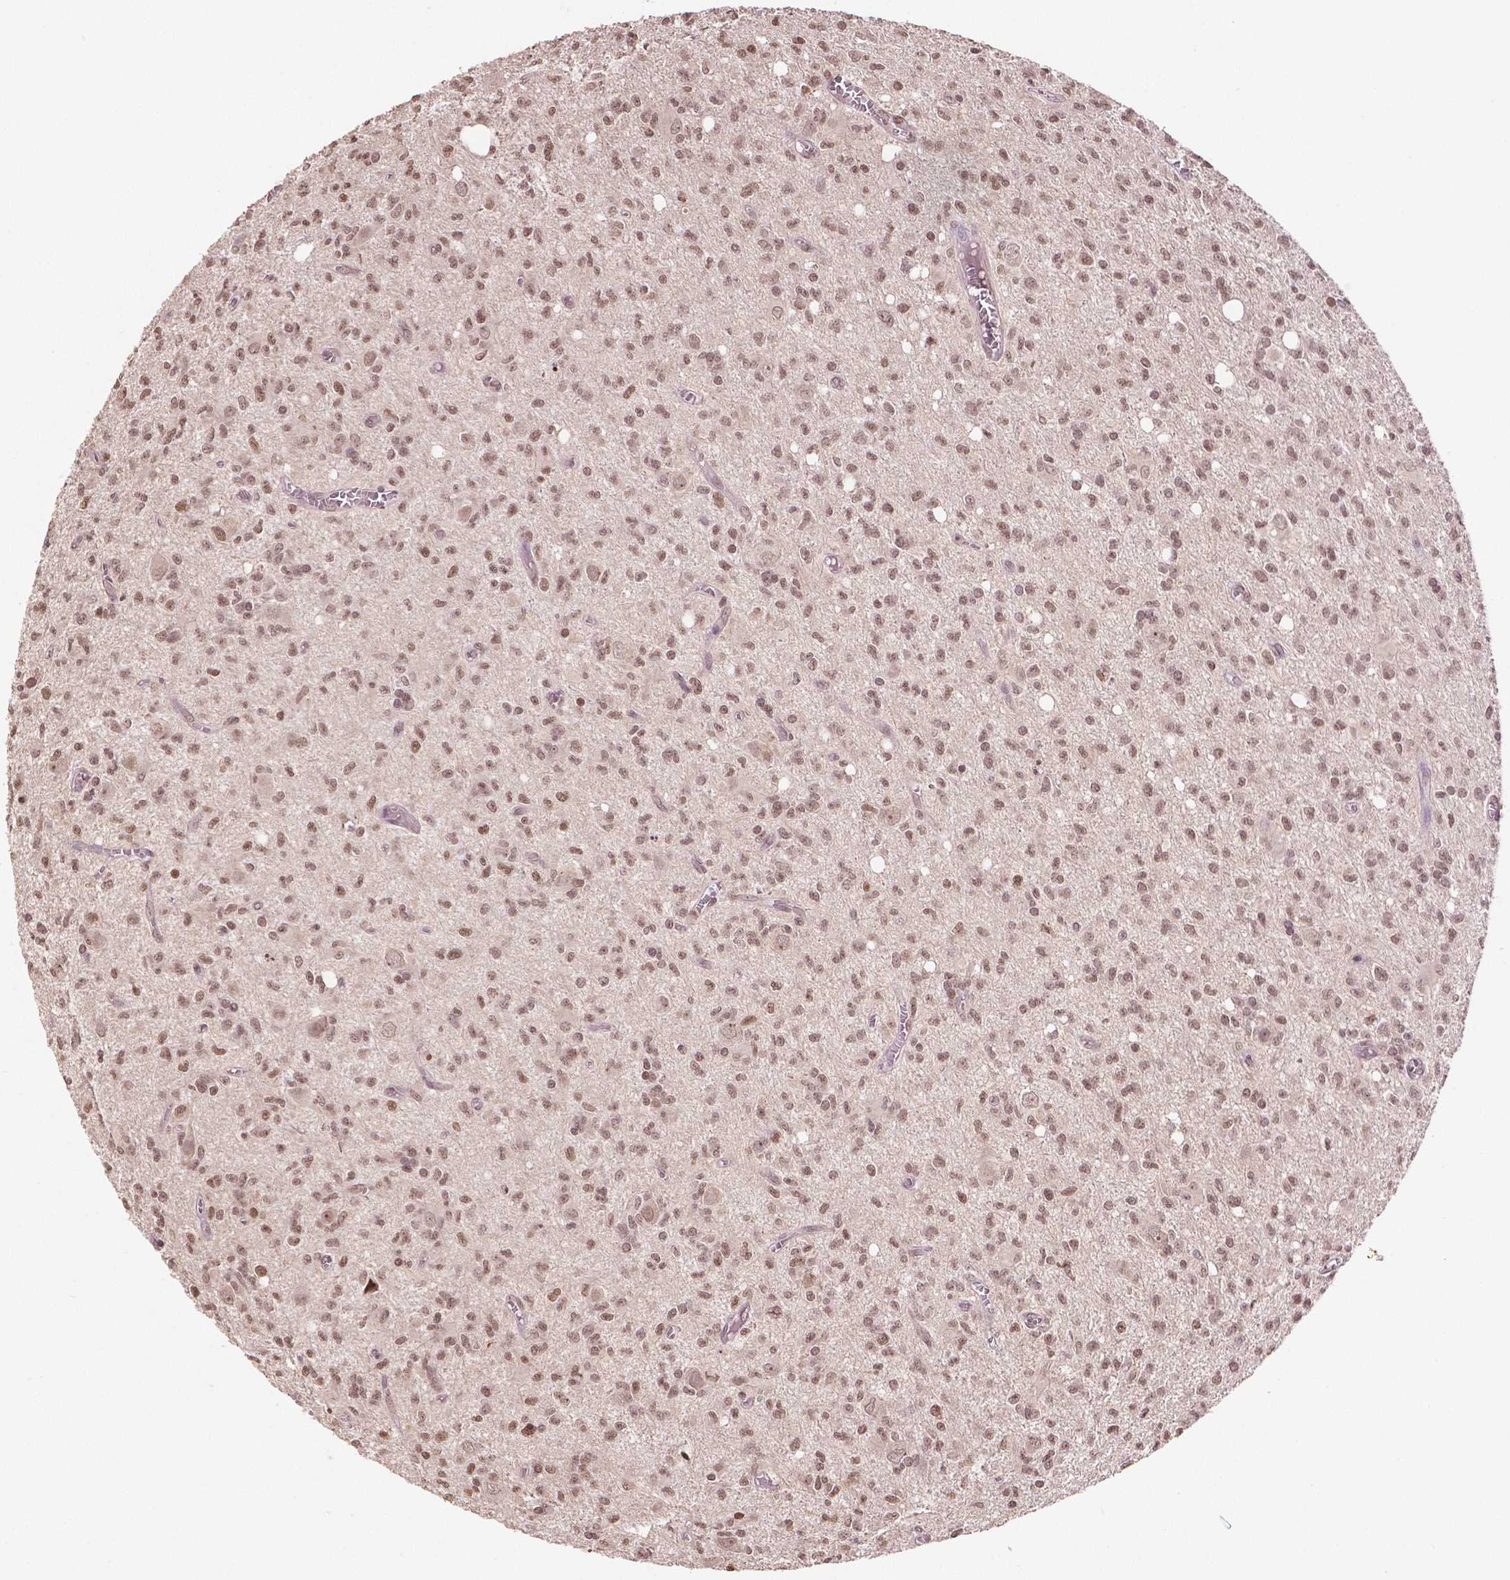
{"staining": {"intensity": "moderate", "quantity": ">75%", "location": "nuclear"}, "tissue": "glioma", "cell_type": "Tumor cells", "image_type": "cancer", "snomed": [{"axis": "morphology", "description": "Glioma, malignant, Low grade"}, {"axis": "topography", "description": "Brain"}], "caption": "DAB (3,3'-diaminobenzidine) immunohistochemical staining of malignant low-grade glioma exhibits moderate nuclear protein expression in about >75% of tumor cells.", "gene": "DEK", "patient": {"sex": "male", "age": 64}}